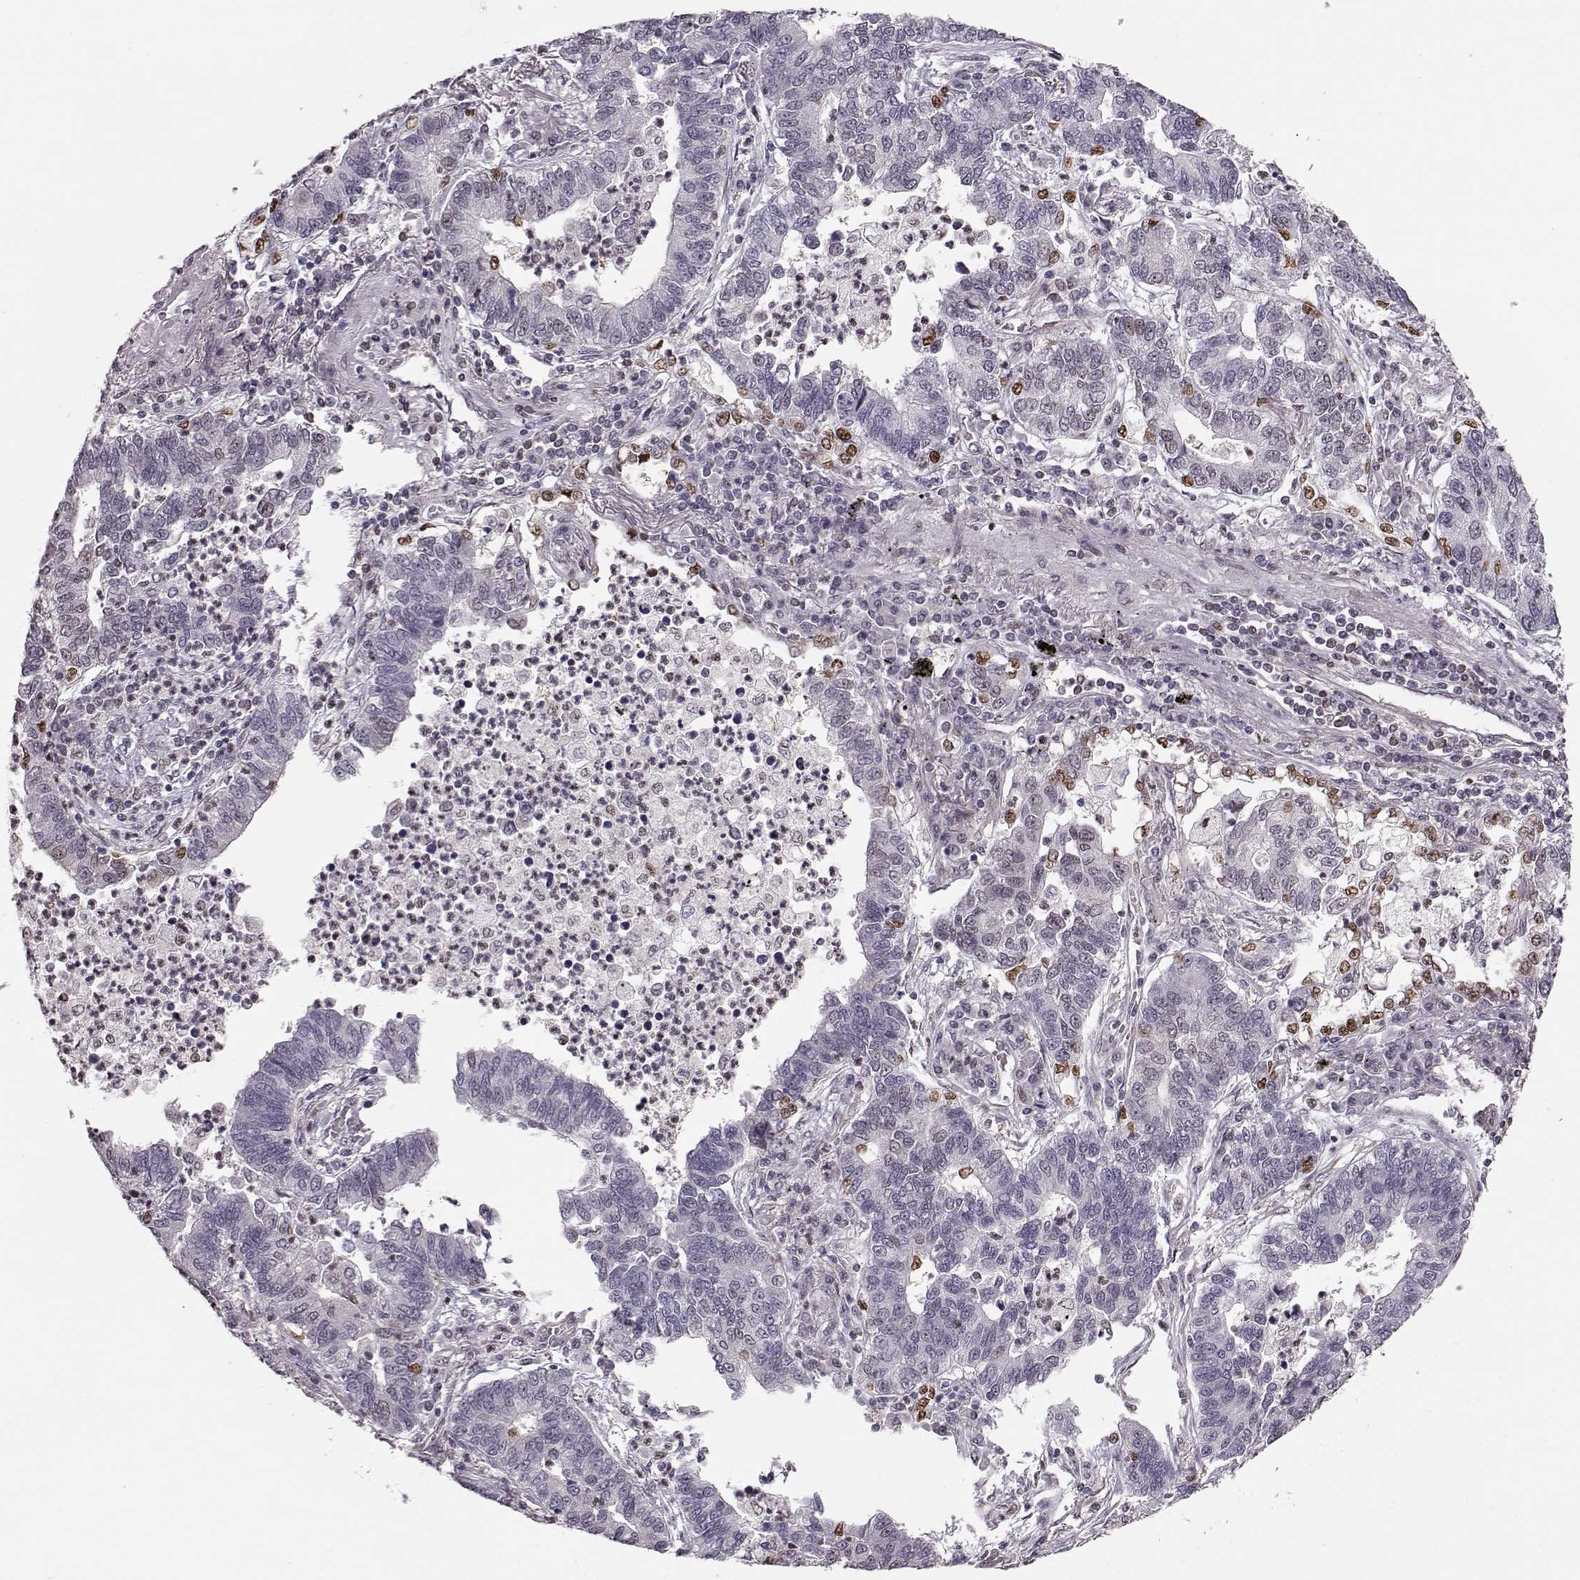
{"staining": {"intensity": "moderate", "quantity": "<25%", "location": "nuclear"}, "tissue": "lung cancer", "cell_type": "Tumor cells", "image_type": "cancer", "snomed": [{"axis": "morphology", "description": "Adenocarcinoma, NOS"}, {"axis": "topography", "description": "Lung"}], "caption": "High-power microscopy captured an immunohistochemistry photomicrograph of lung cancer (adenocarcinoma), revealing moderate nuclear expression in approximately <25% of tumor cells.", "gene": "KLF6", "patient": {"sex": "female", "age": 57}}